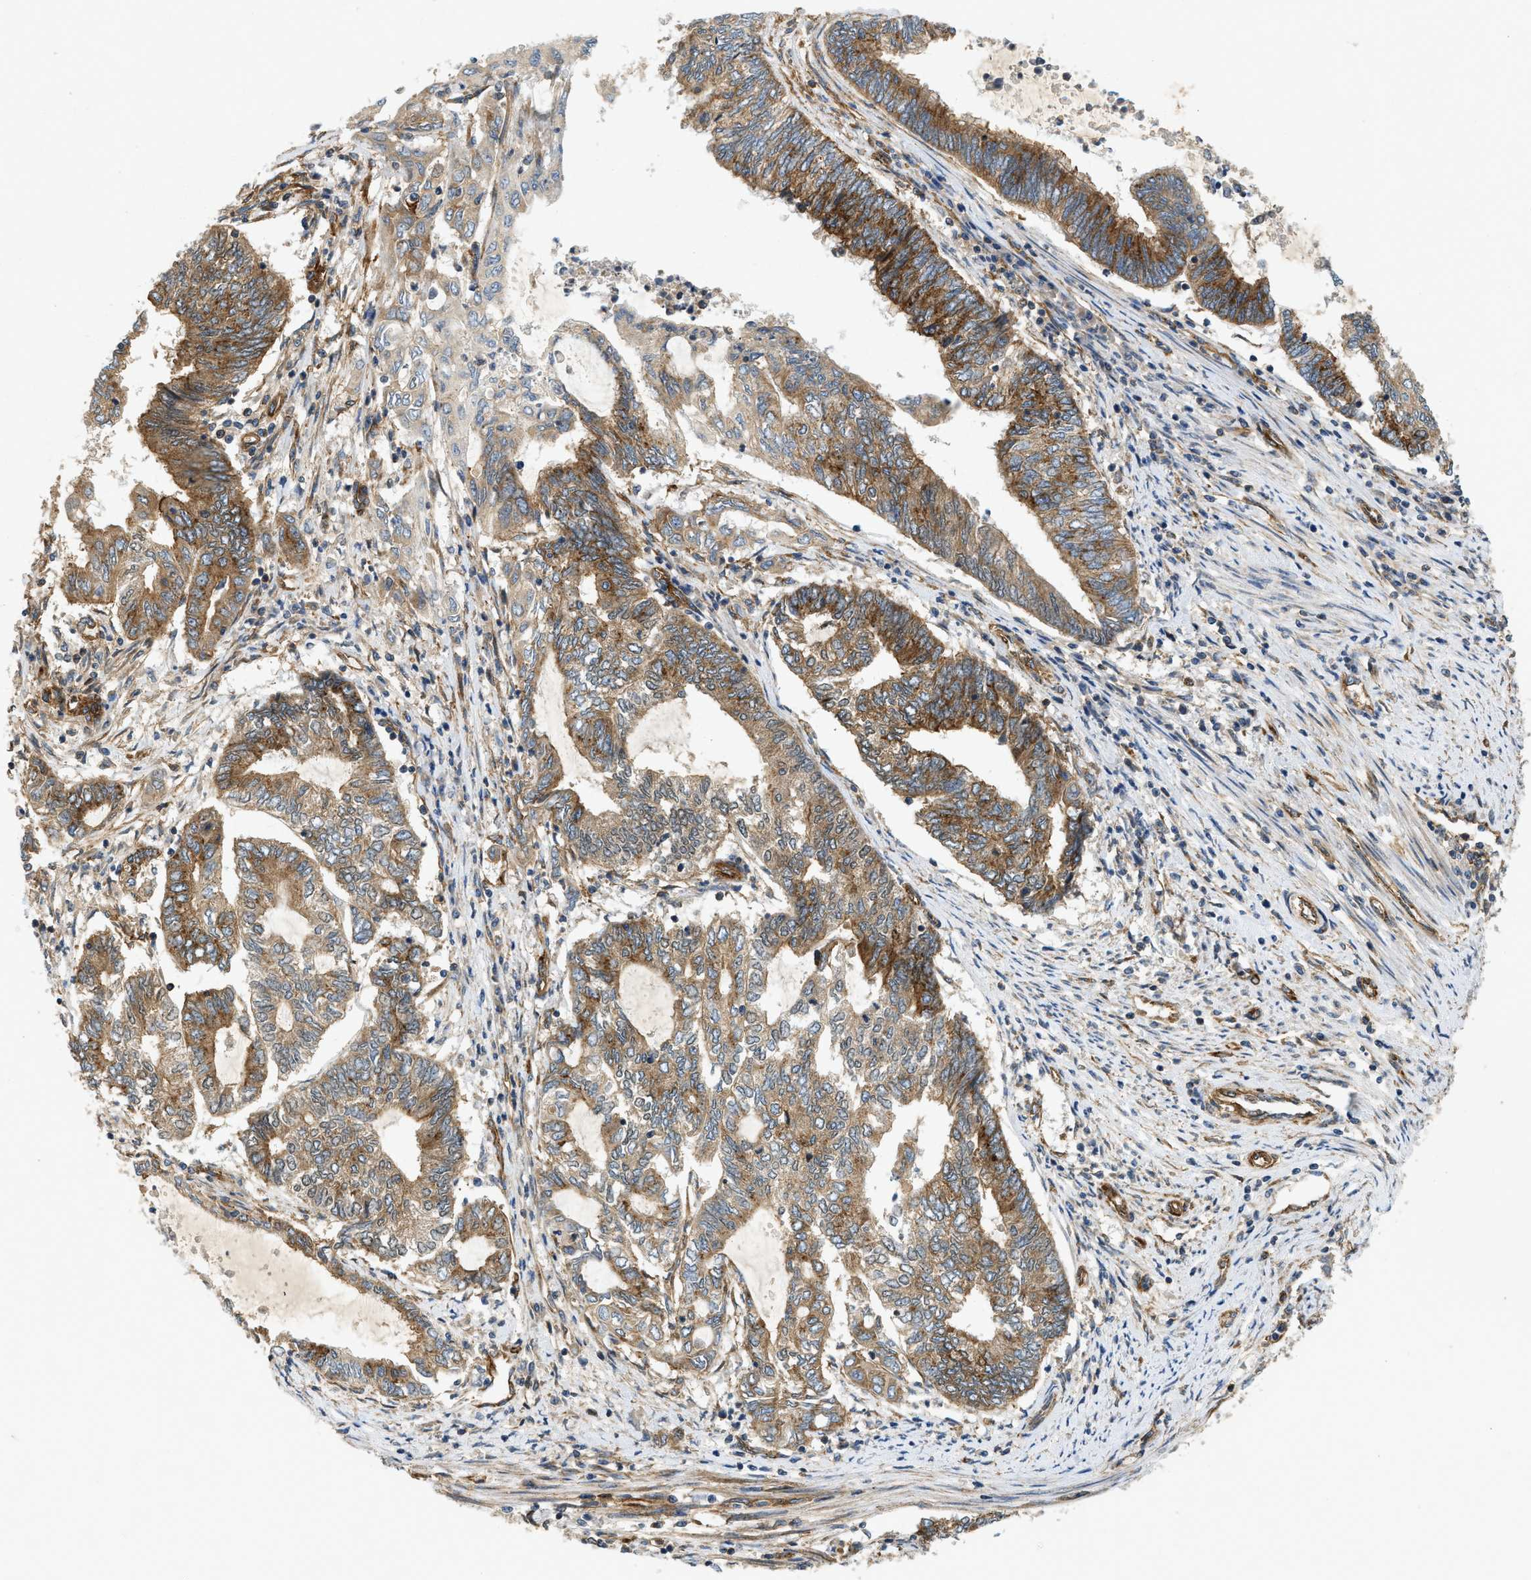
{"staining": {"intensity": "moderate", "quantity": ">75%", "location": "cytoplasmic/membranous"}, "tissue": "endometrial cancer", "cell_type": "Tumor cells", "image_type": "cancer", "snomed": [{"axis": "morphology", "description": "Adenocarcinoma, NOS"}, {"axis": "topography", "description": "Uterus"}, {"axis": "topography", "description": "Endometrium"}], "caption": "About >75% of tumor cells in human endometrial cancer reveal moderate cytoplasmic/membranous protein expression as visualized by brown immunohistochemical staining.", "gene": "HIP1", "patient": {"sex": "female", "age": 70}}